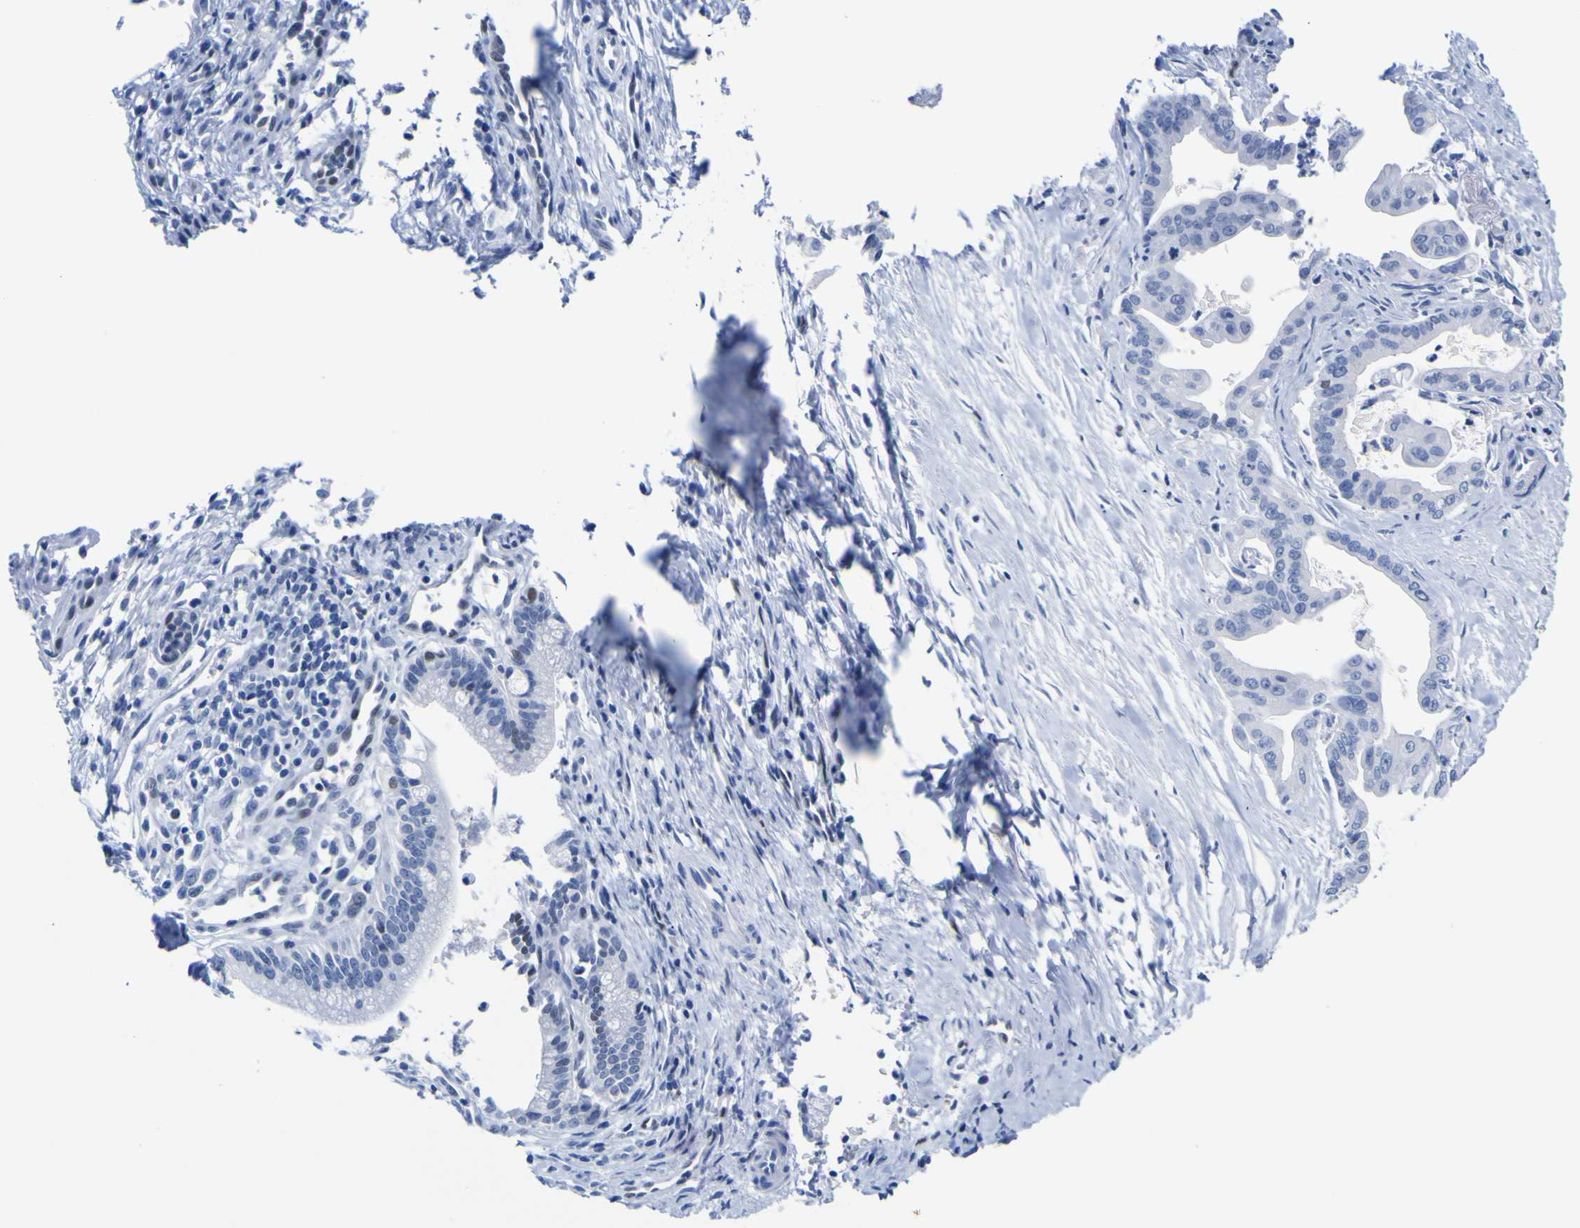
{"staining": {"intensity": "negative", "quantity": "none", "location": "none"}, "tissue": "pancreatic cancer", "cell_type": "Tumor cells", "image_type": "cancer", "snomed": [{"axis": "morphology", "description": "Adenocarcinoma, NOS"}, {"axis": "topography", "description": "Pancreas"}], "caption": "IHC image of adenocarcinoma (pancreatic) stained for a protein (brown), which displays no positivity in tumor cells.", "gene": "DACH1", "patient": {"sex": "female", "age": 75}}